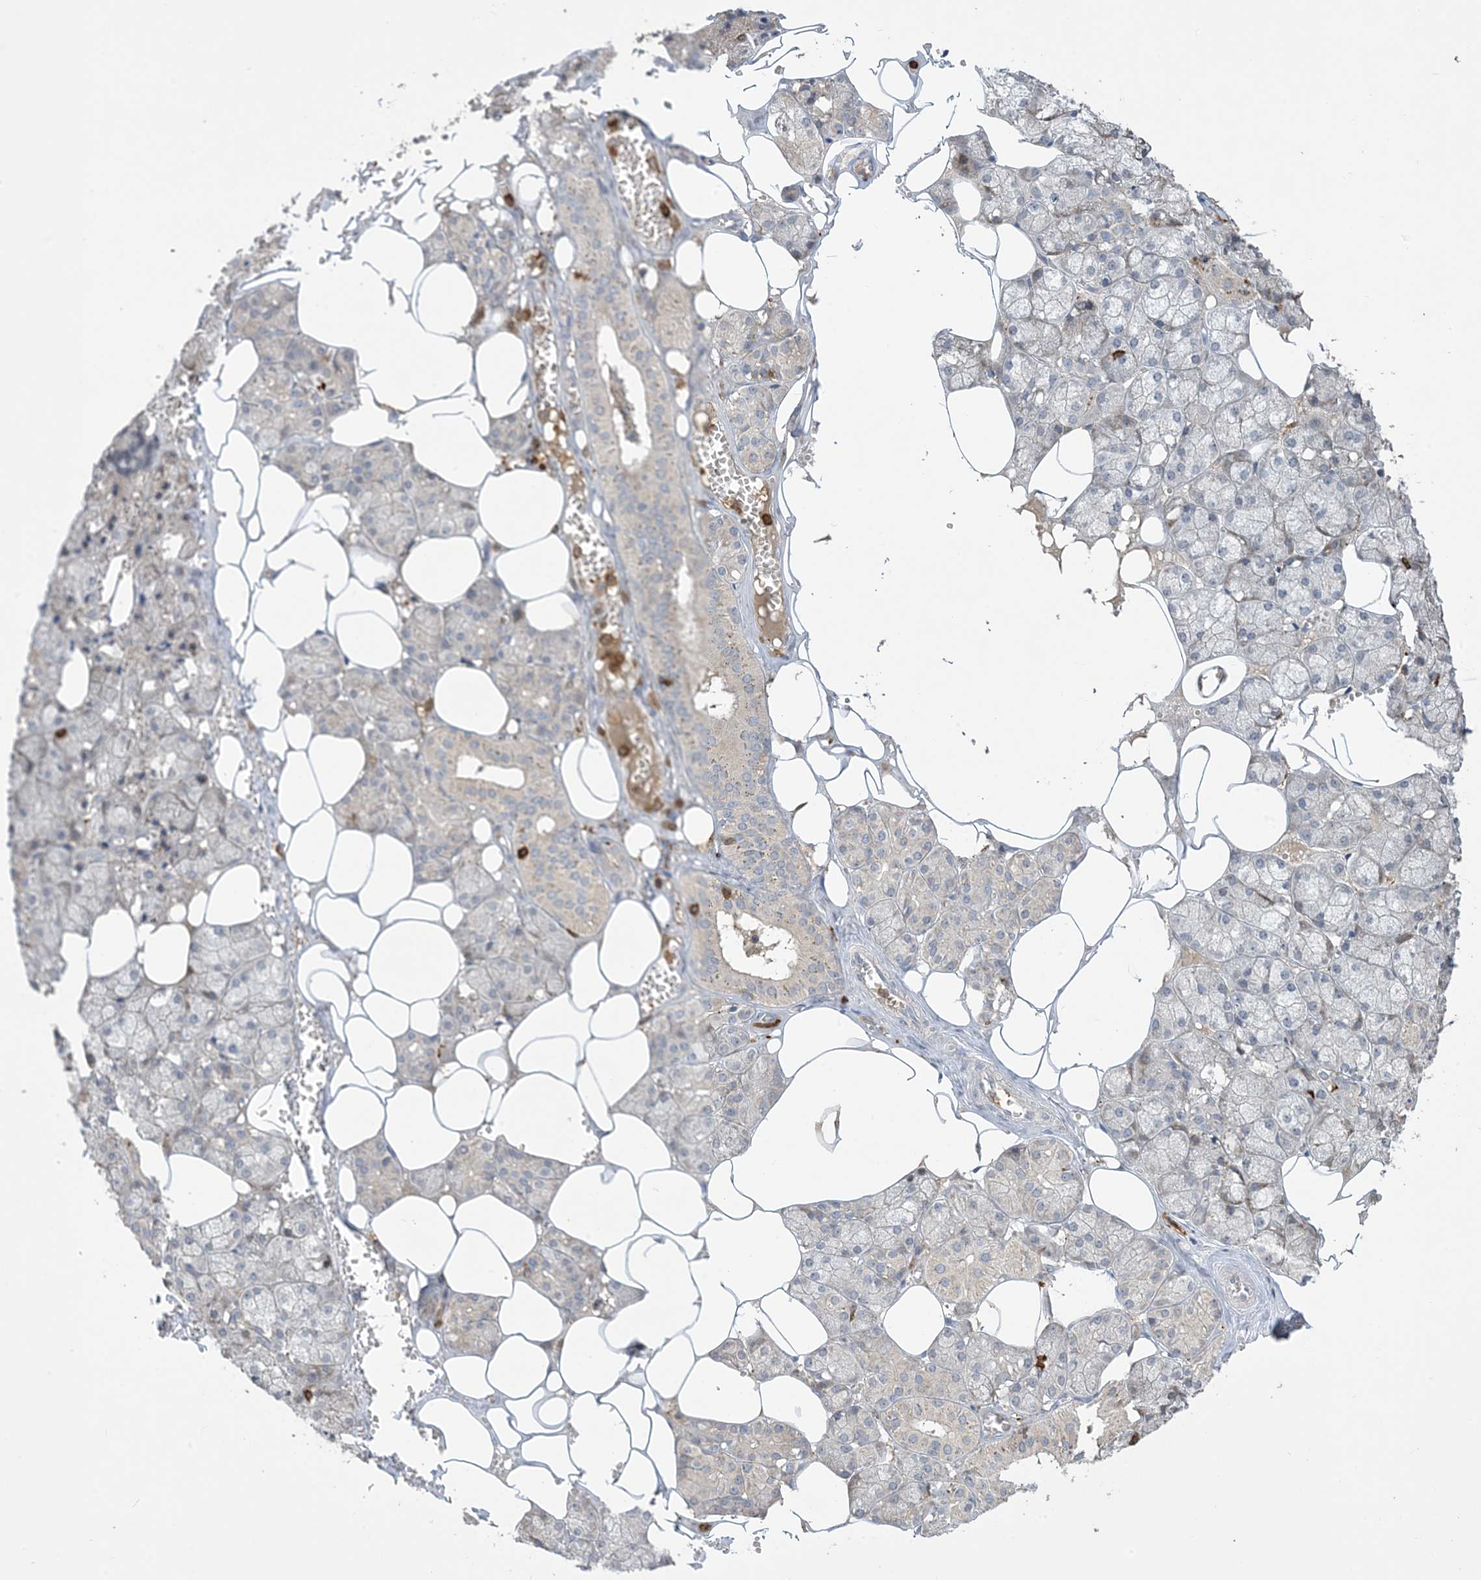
{"staining": {"intensity": "moderate", "quantity": "<25%", "location": "cytoplasmic/membranous"}, "tissue": "salivary gland", "cell_type": "Glandular cells", "image_type": "normal", "snomed": [{"axis": "morphology", "description": "Normal tissue, NOS"}, {"axis": "topography", "description": "Salivary gland"}], "caption": "Immunohistochemical staining of normal salivary gland shows <25% levels of moderate cytoplasmic/membranous protein expression in about <25% of glandular cells.", "gene": "AK9", "patient": {"sex": "male", "age": 62}}